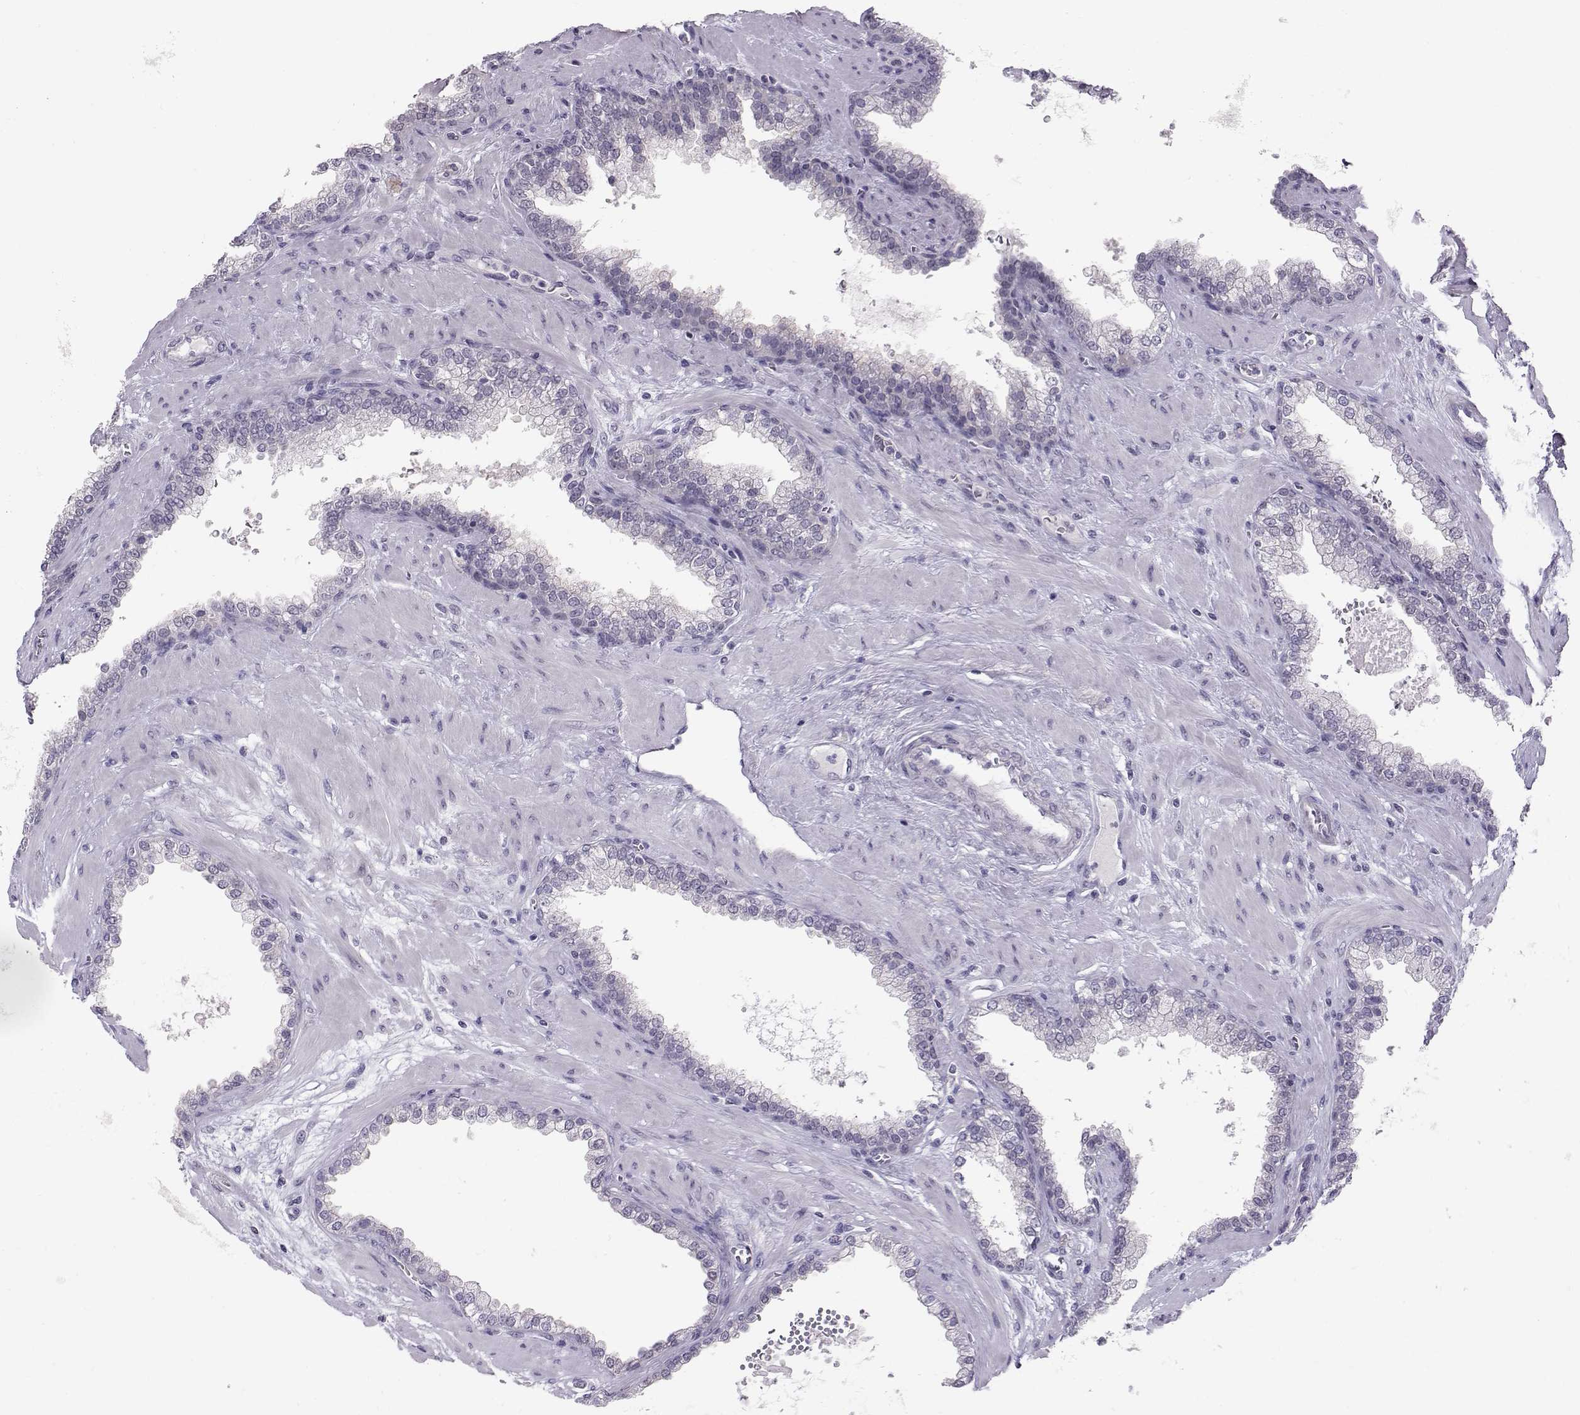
{"staining": {"intensity": "negative", "quantity": "none", "location": "none"}, "tissue": "prostate cancer", "cell_type": "Tumor cells", "image_type": "cancer", "snomed": [{"axis": "morphology", "description": "Adenocarcinoma, NOS"}, {"axis": "topography", "description": "Prostate"}], "caption": "A micrograph of adenocarcinoma (prostate) stained for a protein exhibits no brown staining in tumor cells.", "gene": "DNAAF1", "patient": {"sex": "male", "age": 67}}